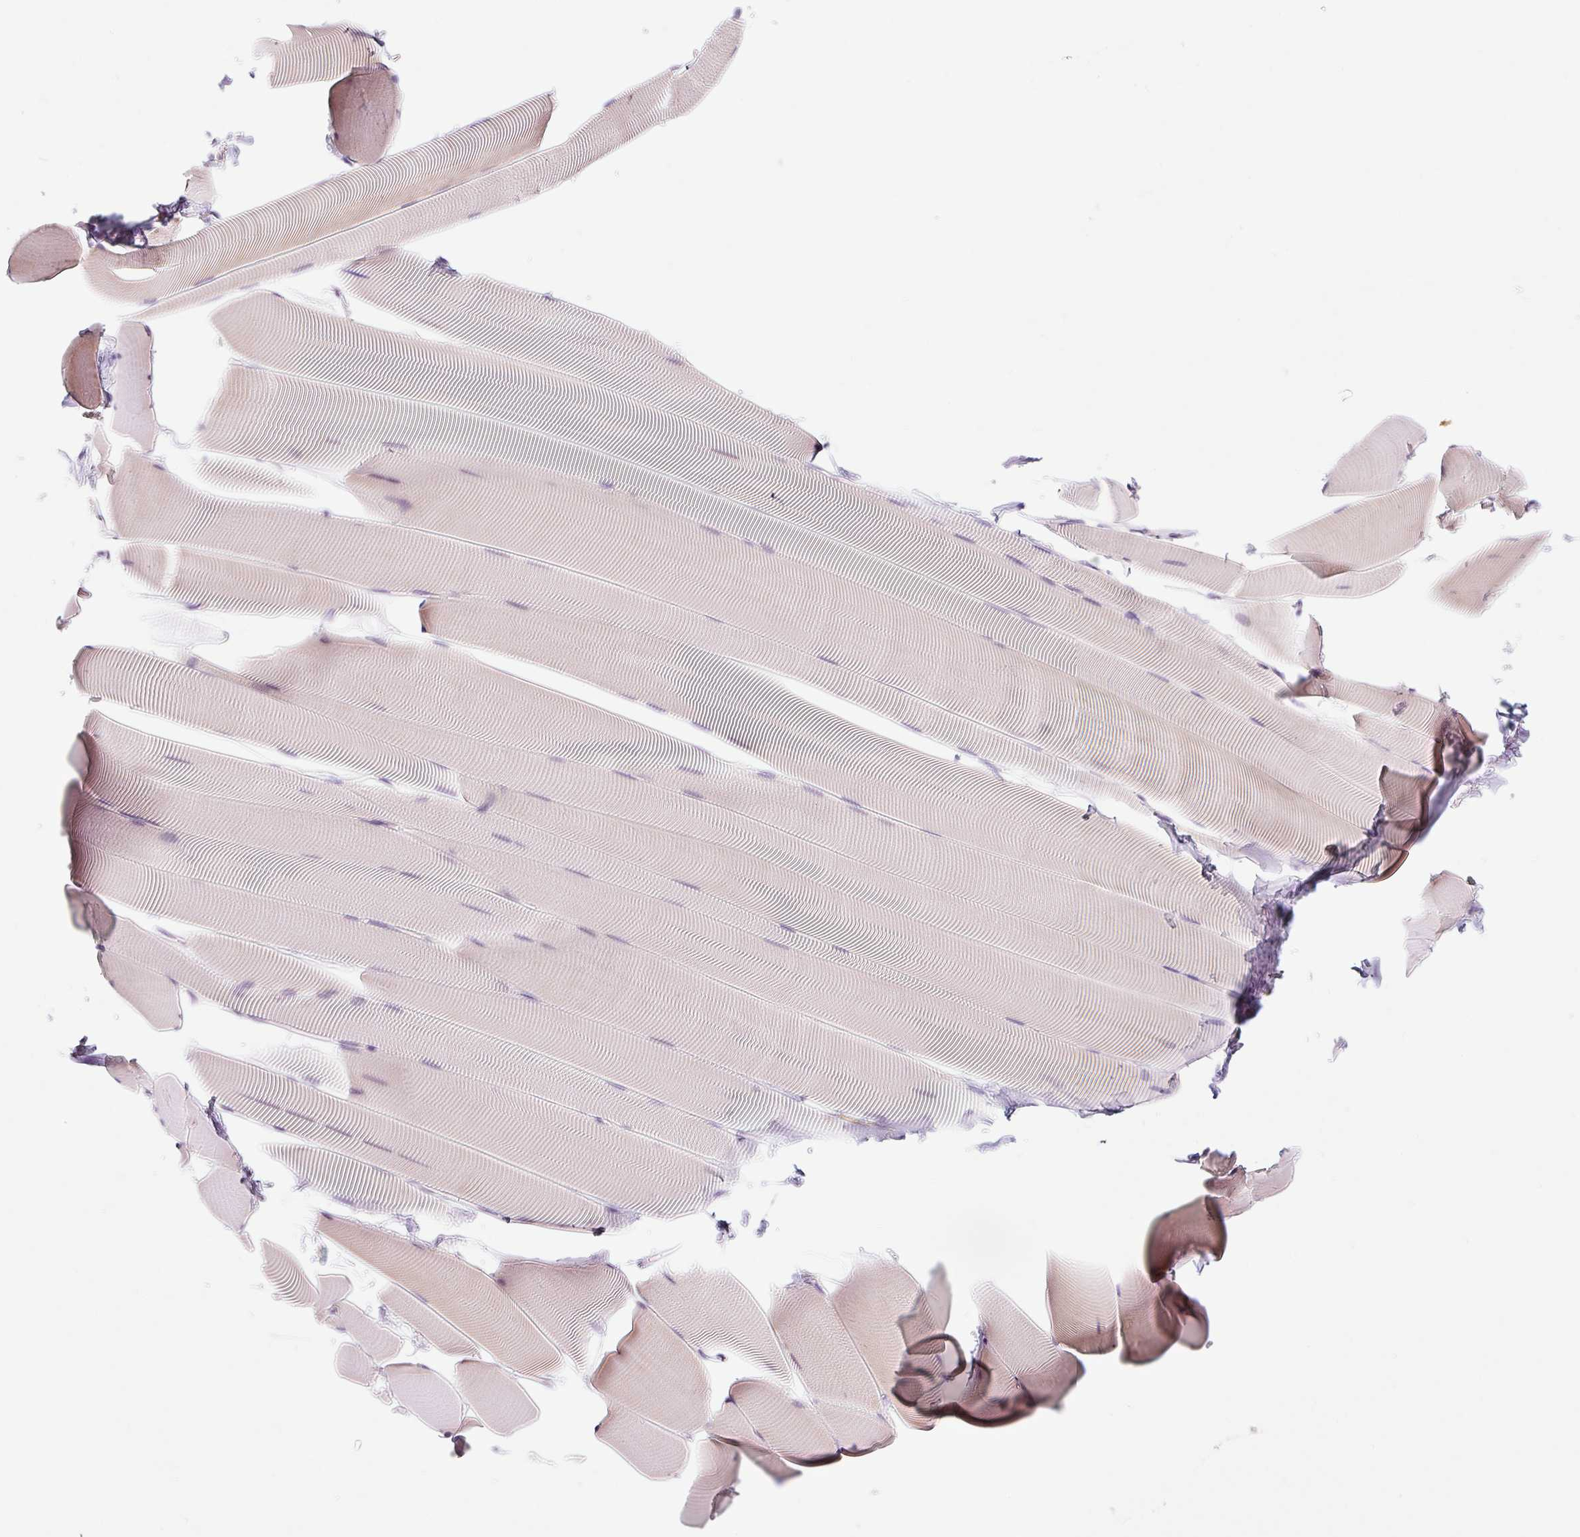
{"staining": {"intensity": "weak", "quantity": "25%-75%", "location": "cytoplasmic/membranous"}, "tissue": "skeletal muscle", "cell_type": "Myocytes", "image_type": "normal", "snomed": [{"axis": "morphology", "description": "Normal tissue, NOS"}, {"axis": "topography", "description": "Skeletal muscle"}], "caption": "High-power microscopy captured an immunohistochemistry (IHC) photomicrograph of normal skeletal muscle, revealing weak cytoplasmic/membranous positivity in about 25%-75% of myocytes. (DAB (3,3'-diaminobenzidine) = brown stain, brightfield microscopy at high magnification).", "gene": "FUT10", "patient": {"sex": "male", "age": 25}}